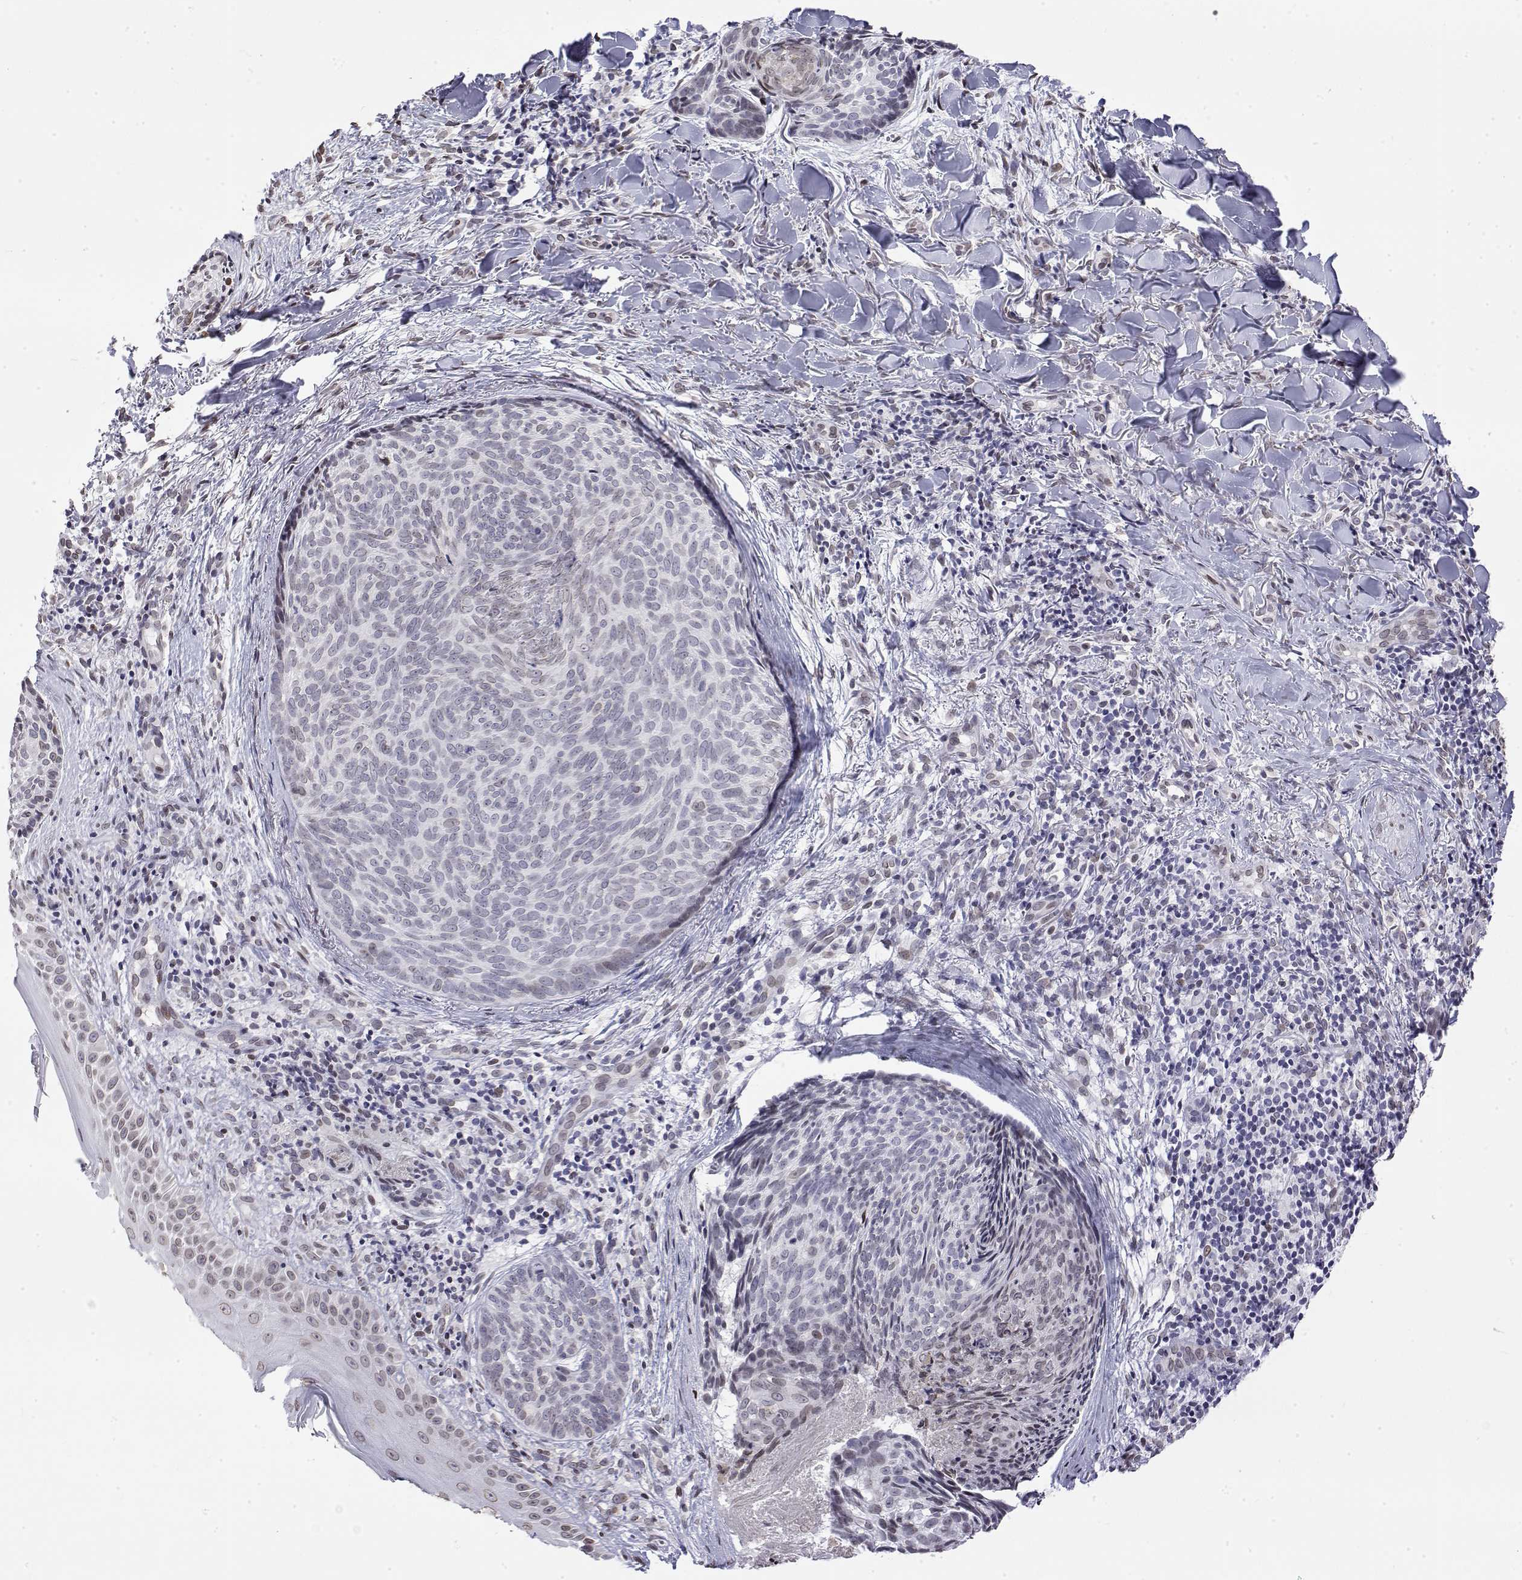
{"staining": {"intensity": "weak", "quantity": "<25%", "location": "nuclear"}, "tissue": "skin cancer", "cell_type": "Tumor cells", "image_type": "cancer", "snomed": [{"axis": "morphology", "description": "Basal cell carcinoma"}, {"axis": "topography", "description": "Skin"}], "caption": "Immunohistochemistry image of skin cancer stained for a protein (brown), which reveals no expression in tumor cells. The staining was performed using DAB to visualize the protein expression in brown, while the nuclei were stained in blue with hematoxylin (Magnification: 20x).", "gene": "ZNF532", "patient": {"sex": "female", "age": 82}}